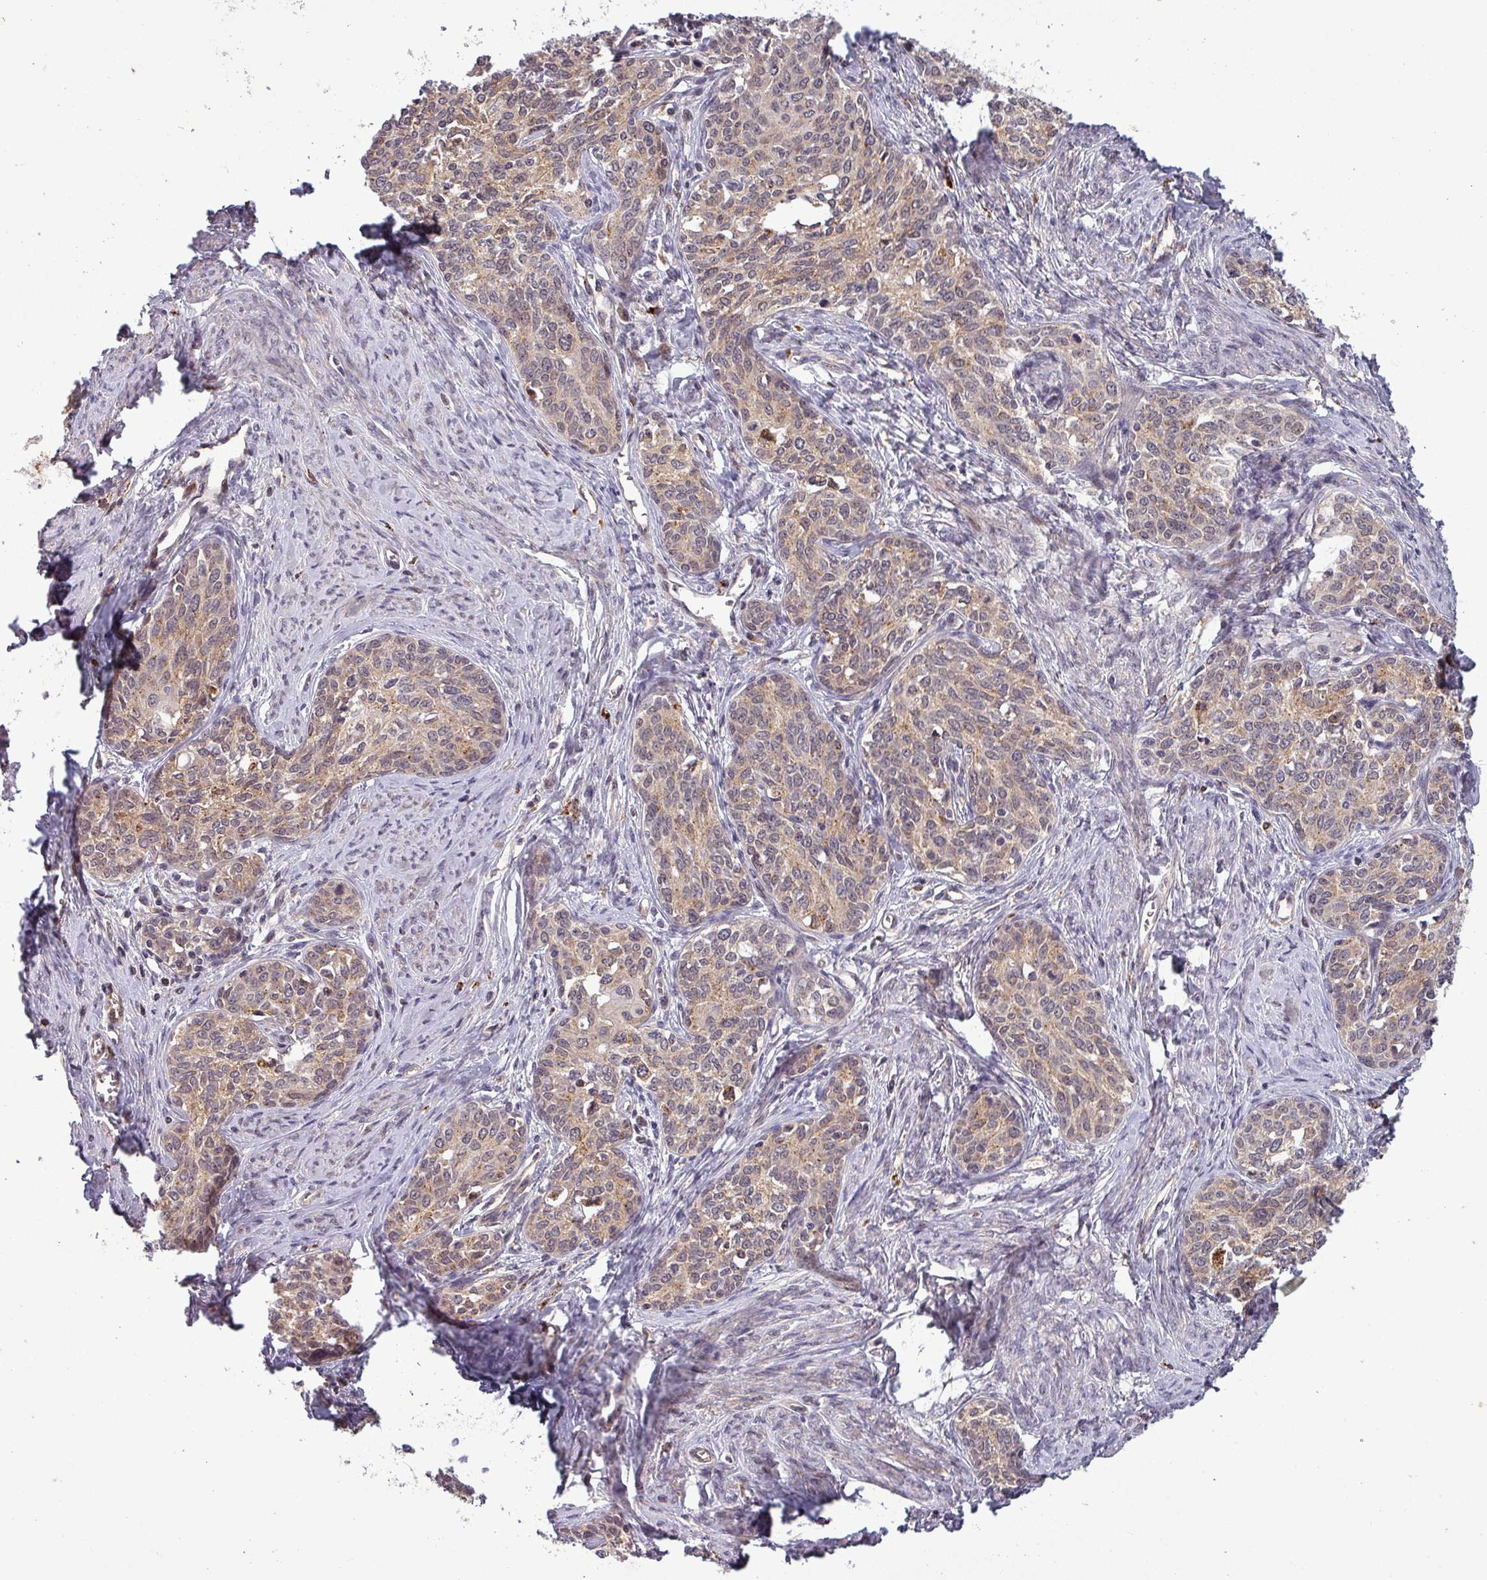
{"staining": {"intensity": "weak", "quantity": "25%-75%", "location": "cytoplasmic/membranous,nuclear"}, "tissue": "cervical cancer", "cell_type": "Tumor cells", "image_type": "cancer", "snomed": [{"axis": "morphology", "description": "Squamous cell carcinoma, NOS"}, {"axis": "morphology", "description": "Adenocarcinoma, NOS"}, {"axis": "topography", "description": "Cervix"}], "caption": "Brown immunohistochemical staining in human cervical cancer shows weak cytoplasmic/membranous and nuclear staining in approximately 25%-75% of tumor cells.", "gene": "PUS1", "patient": {"sex": "female", "age": 52}}